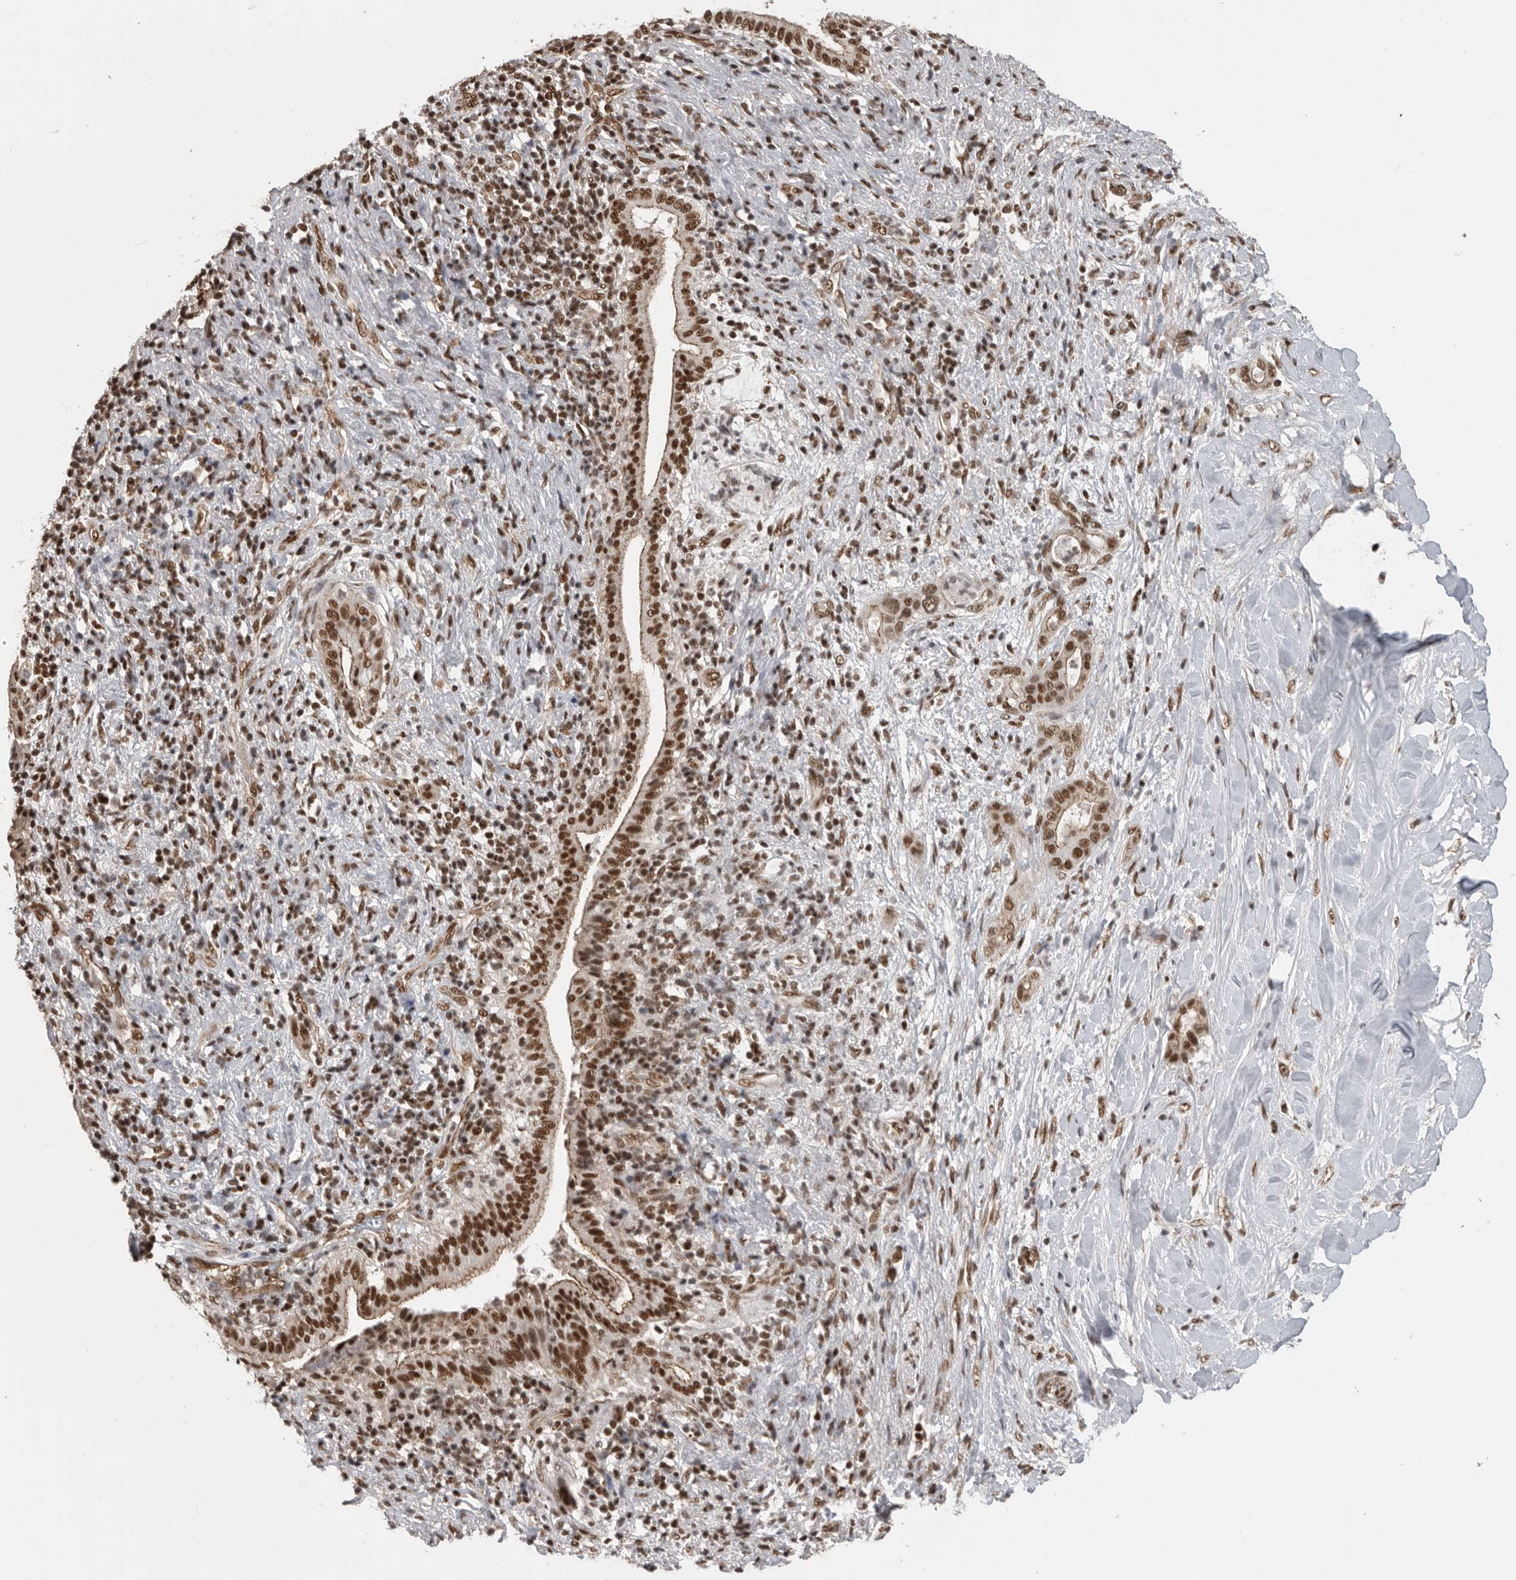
{"staining": {"intensity": "strong", "quantity": ">75%", "location": "nuclear"}, "tissue": "liver cancer", "cell_type": "Tumor cells", "image_type": "cancer", "snomed": [{"axis": "morphology", "description": "Cholangiocarcinoma"}, {"axis": "topography", "description": "Liver"}], "caption": "Human liver cholangiocarcinoma stained with a brown dye exhibits strong nuclear positive staining in about >75% of tumor cells.", "gene": "CBLL1", "patient": {"sex": "female", "age": 54}}